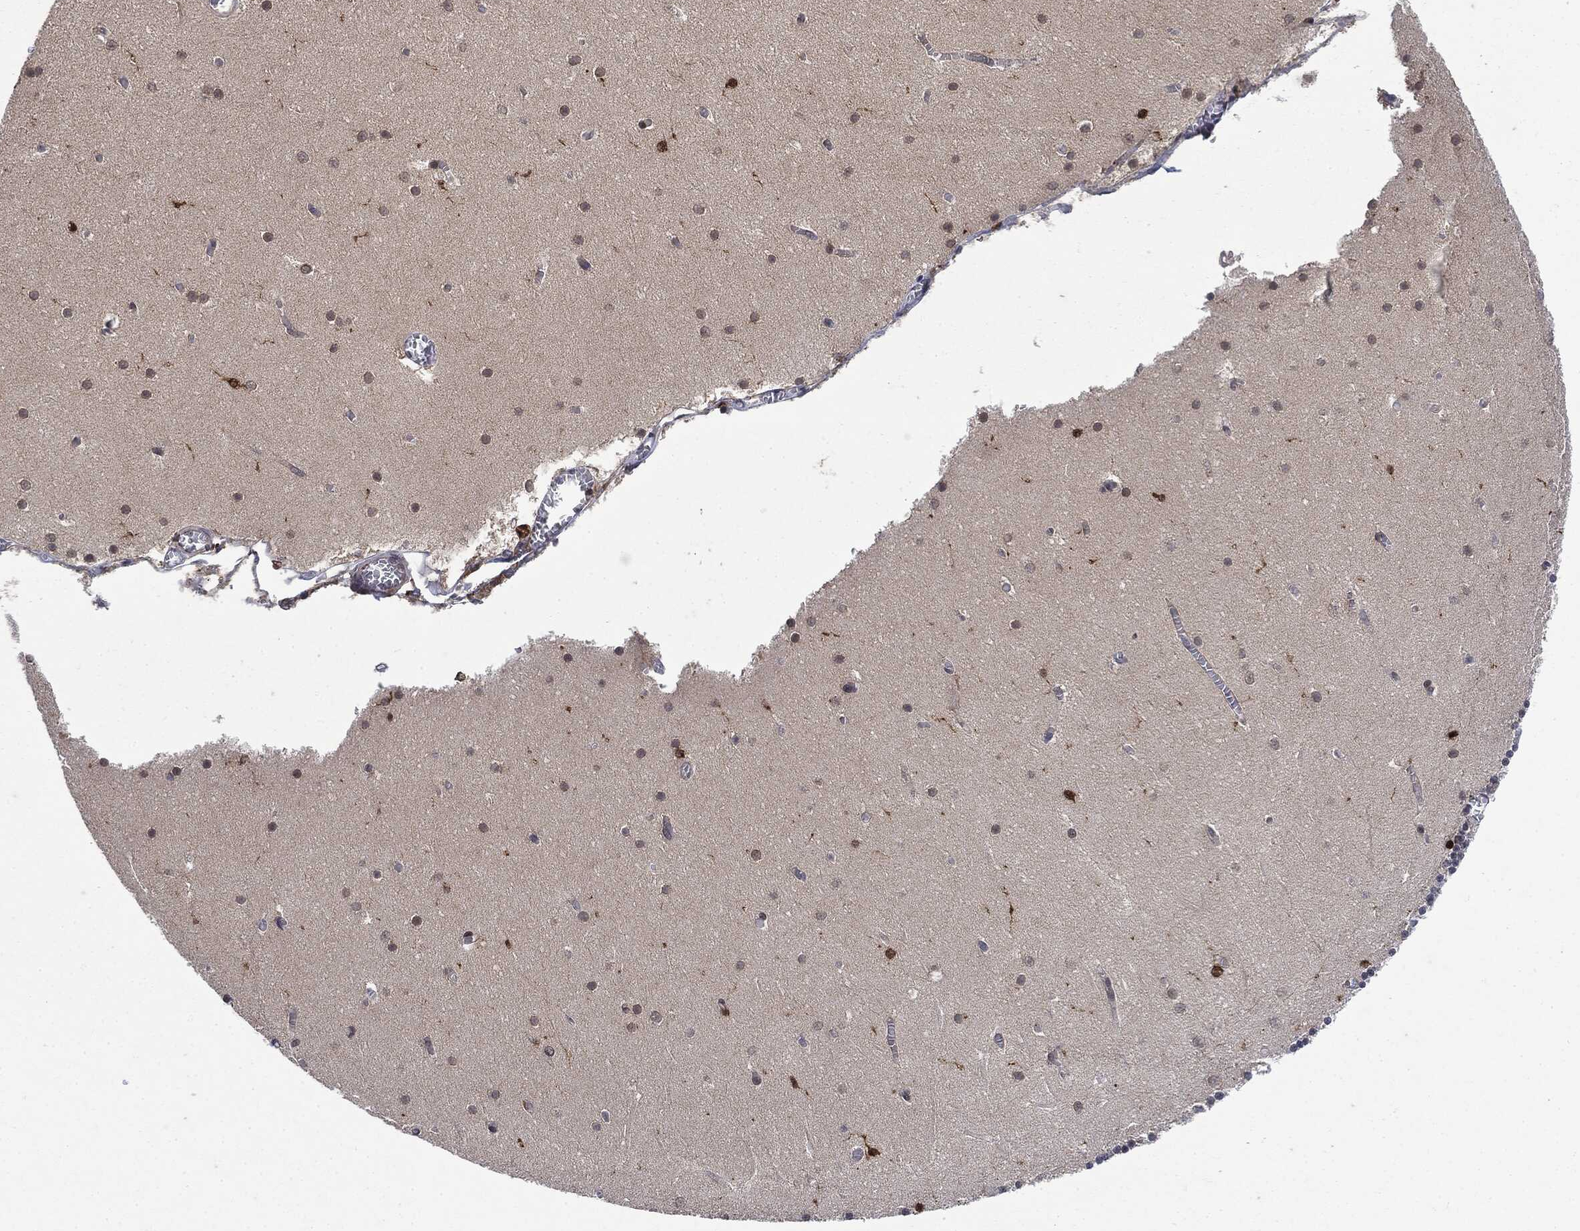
{"staining": {"intensity": "negative", "quantity": "none", "location": "none"}, "tissue": "cerebellum", "cell_type": "Cells in granular layer", "image_type": "normal", "snomed": [{"axis": "morphology", "description": "Normal tissue, NOS"}, {"axis": "topography", "description": "Cerebellum"}], "caption": "Immunohistochemistry (IHC) of benign human cerebellum demonstrates no positivity in cells in granular layer. (DAB IHC with hematoxylin counter stain).", "gene": "SNX5", "patient": {"sex": "female", "age": 28}}